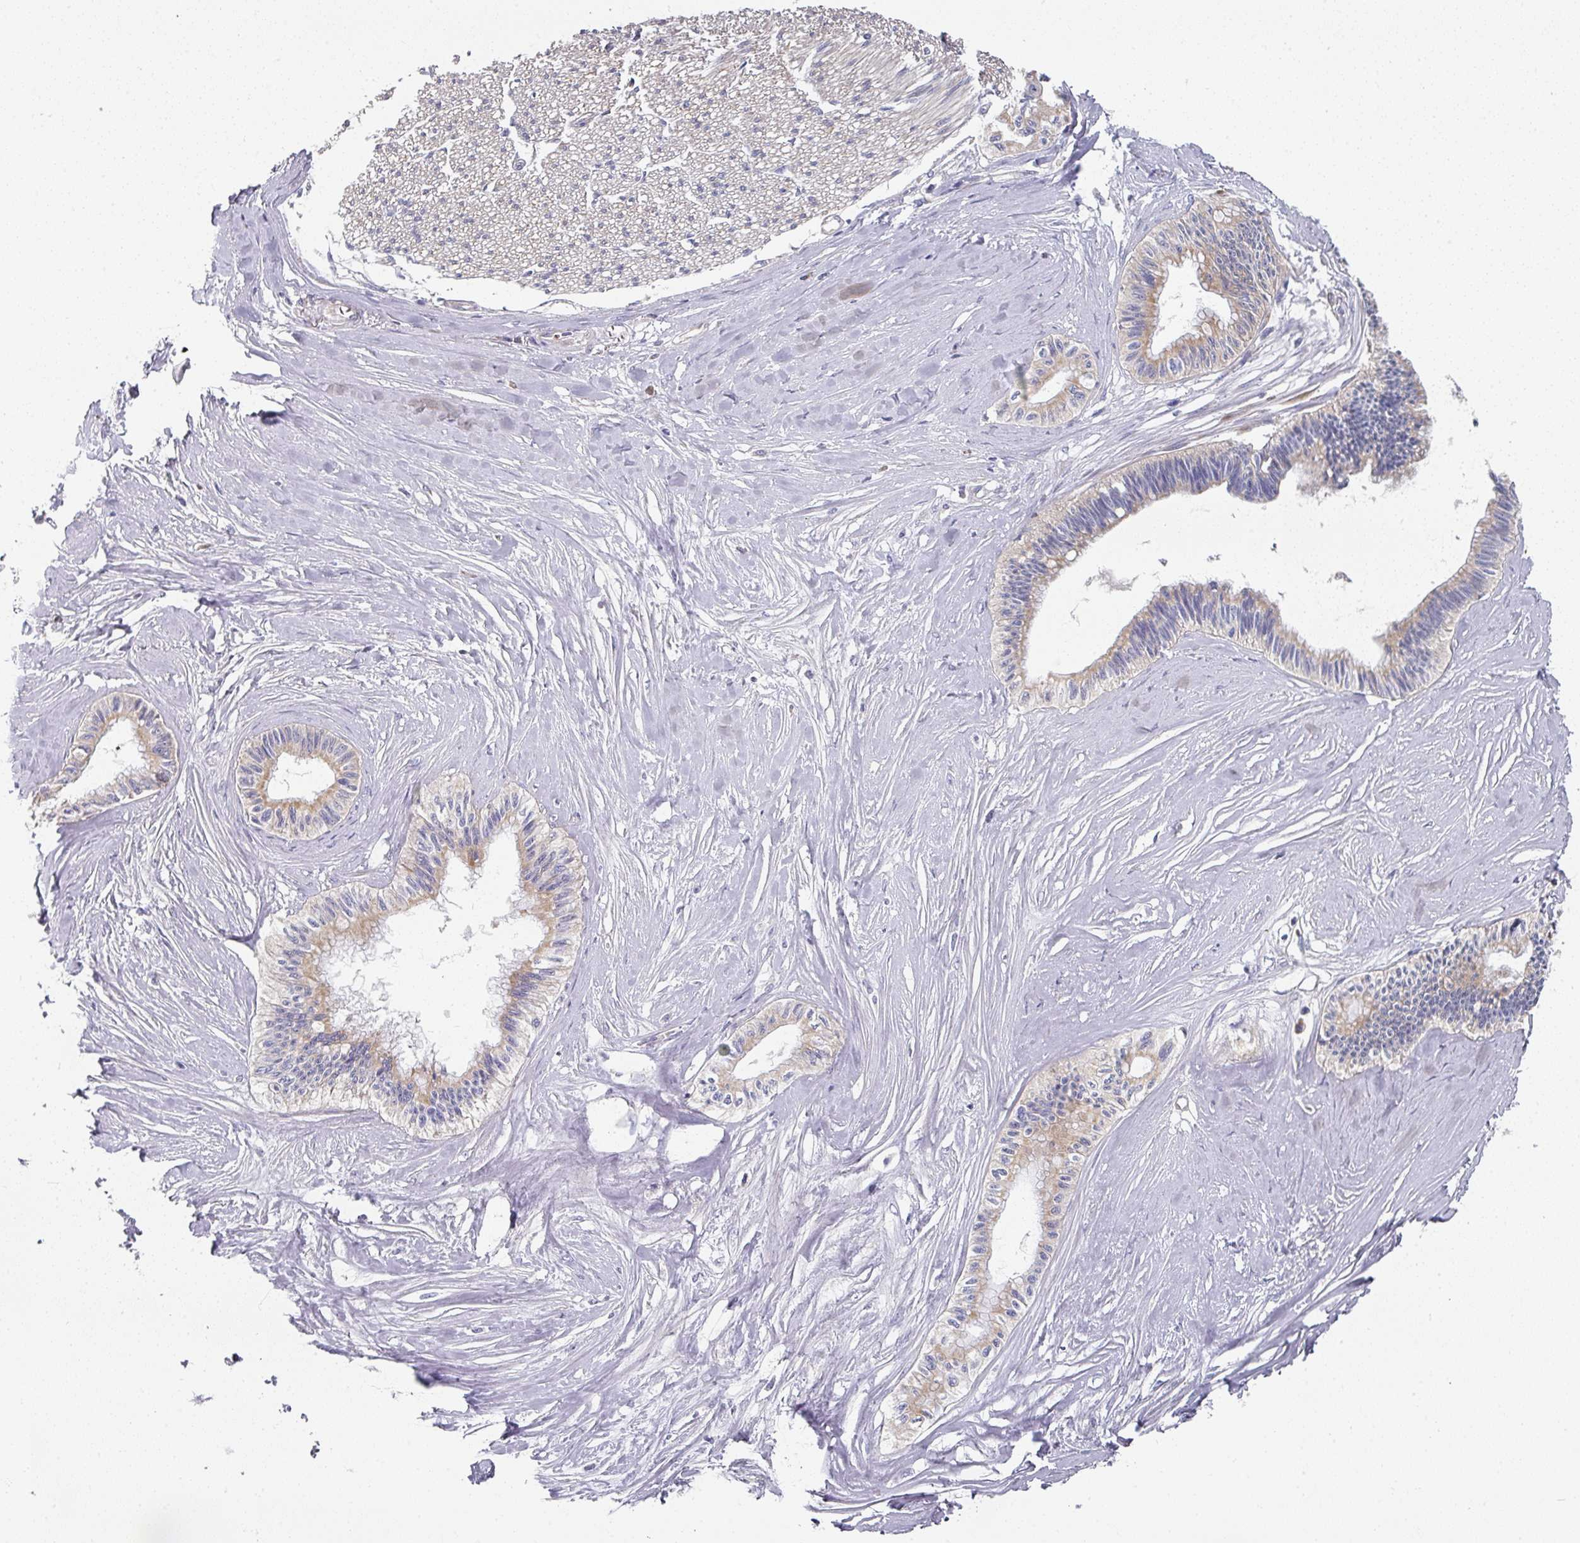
{"staining": {"intensity": "moderate", "quantity": "25%-75%", "location": "cytoplasmic/membranous"}, "tissue": "pancreatic cancer", "cell_type": "Tumor cells", "image_type": "cancer", "snomed": [{"axis": "morphology", "description": "Adenocarcinoma, NOS"}, {"axis": "topography", "description": "Pancreas"}], "caption": "There is medium levels of moderate cytoplasmic/membranous staining in tumor cells of pancreatic cancer, as demonstrated by immunohistochemical staining (brown color).", "gene": "PYROXD2", "patient": {"sex": "male", "age": 71}}